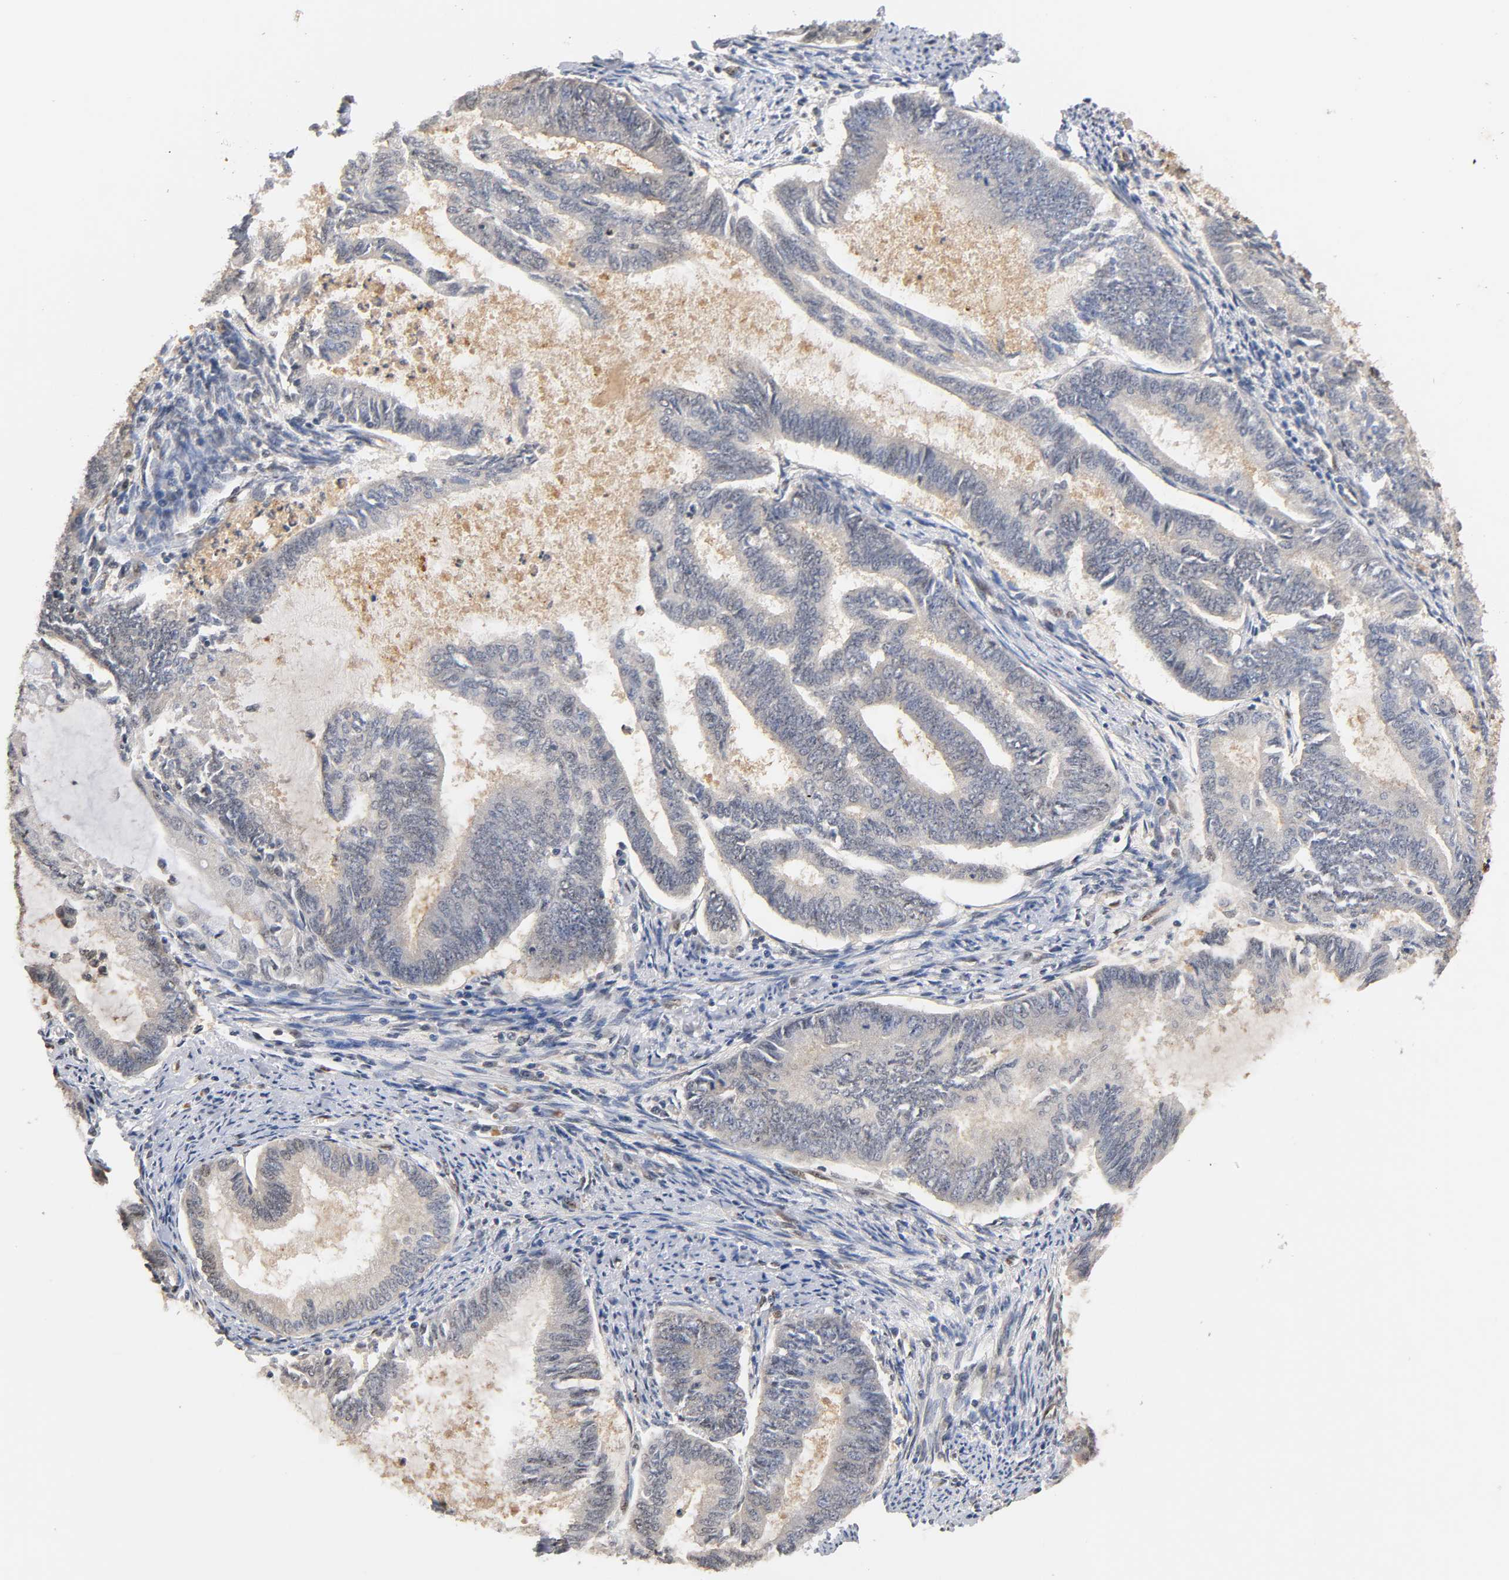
{"staining": {"intensity": "negative", "quantity": "none", "location": "none"}, "tissue": "endometrial cancer", "cell_type": "Tumor cells", "image_type": "cancer", "snomed": [{"axis": "morphology", "description": "Adenocarcinoma, NOS"}, {"axis": "topography", "description": "Endometrium"}], "caption": "DAB (3,3'-diaminobenzidine) immunohistochemical staining of endometrial cancer (adenocarcinoma) displays no significant staining in tumor cells. (DAB immunohistochemistry (IHC) visualized using brightfield microscopy, high magnification).", "gene": "UBC", "patient": {"sex": "female", "age": 86}}